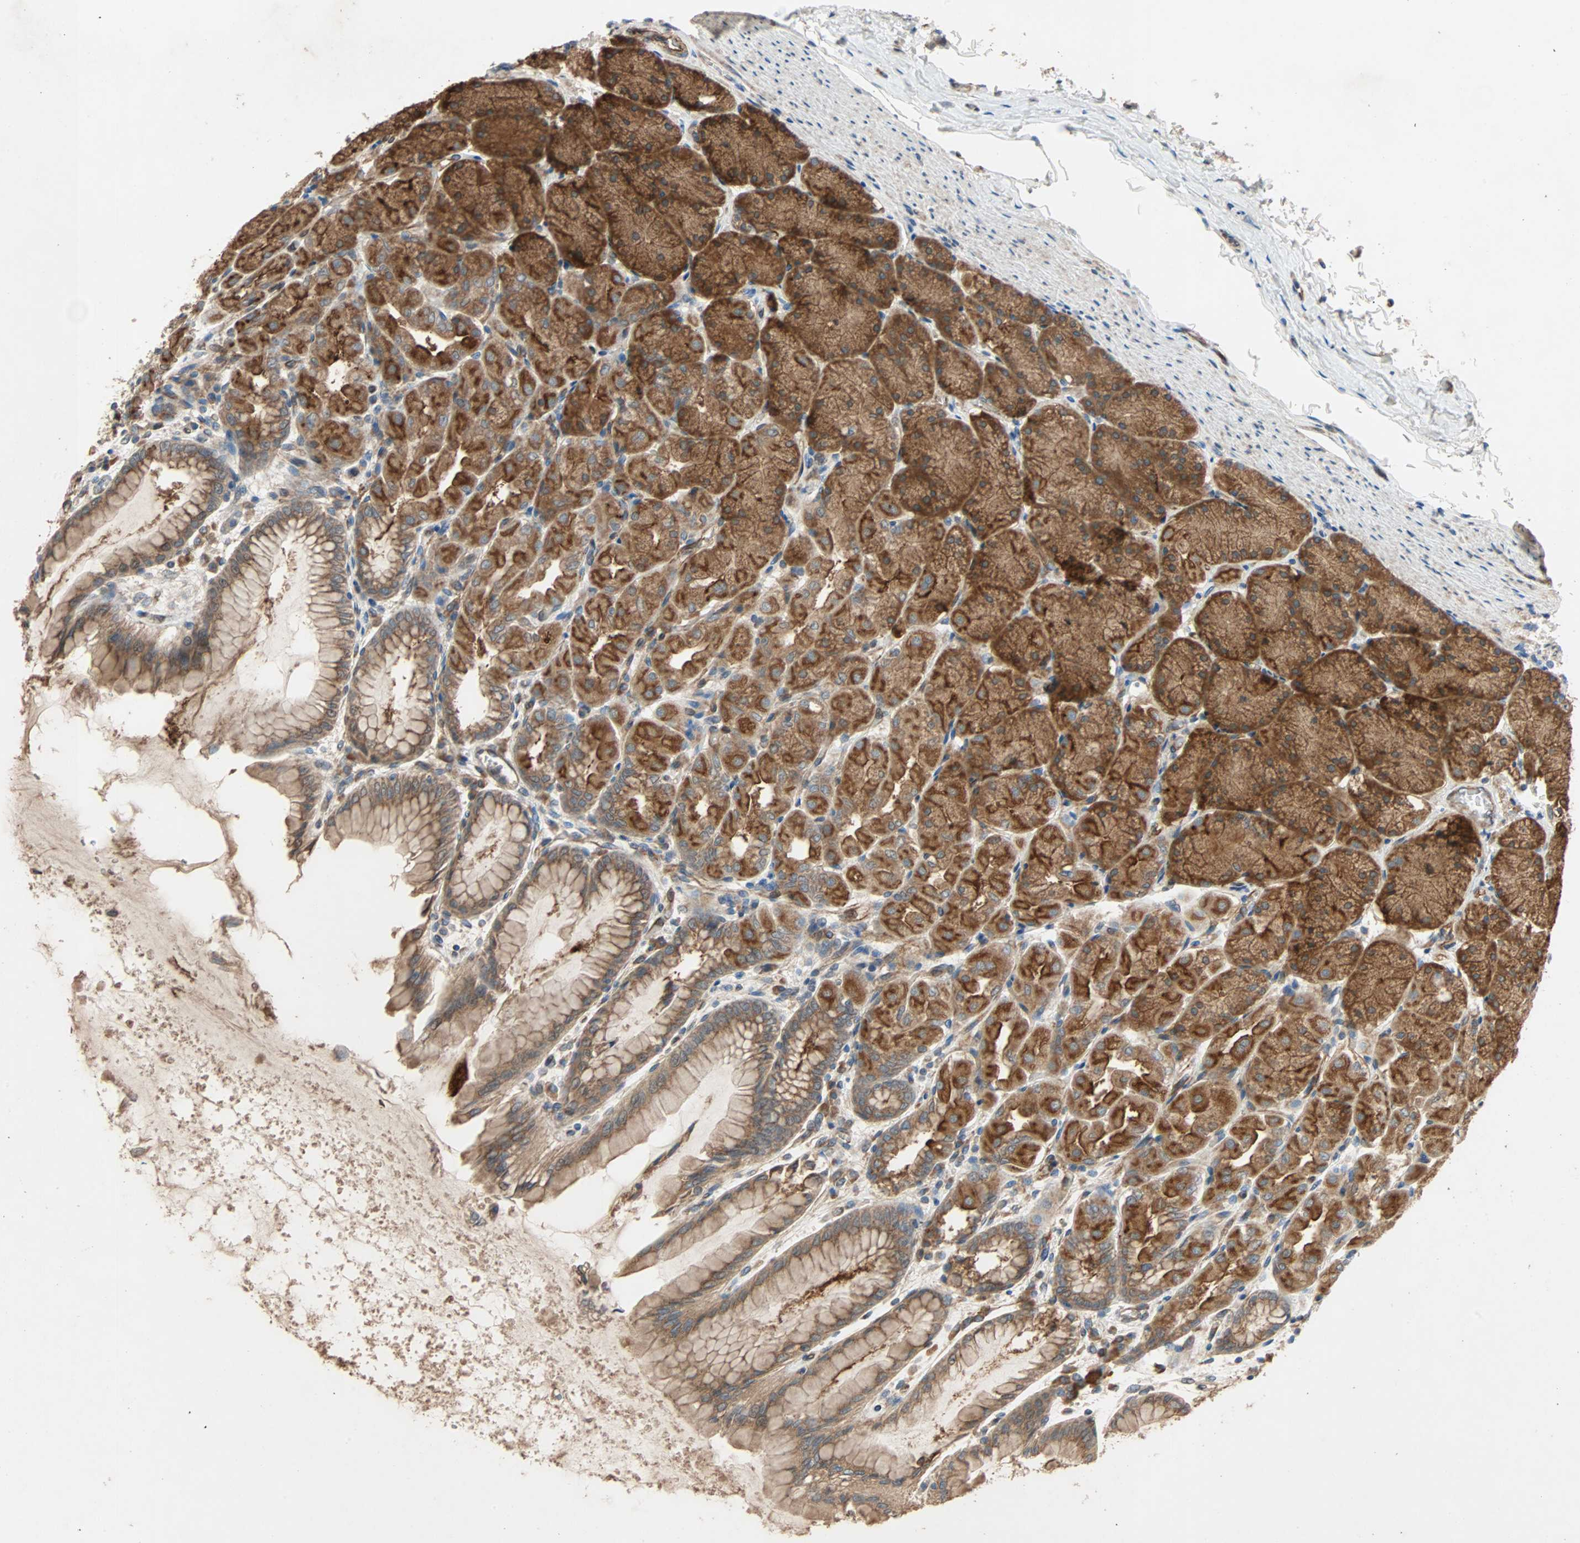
{"staining": {"intensity": "strong", "quantity": ">75%", "location": "cytoplasmic/membranous"}, "tissue": "stomach", "cell_type": "Glandular cells", "image_type": "normal", "snomed": [{"axis": "morphology", "description": "Normal tissue, NOS"}, {"axis": "topography", "description": "Stomach, upper"}], "caption": "Immunohistochemistry image of benign stomach stained for a protein (brown), which reveals high levels of strong cytoplasmic/membranous expression in about >75% of glandular cells.", "gene": "XYLT1", "patient": {"sex": "female", "age": 56}}